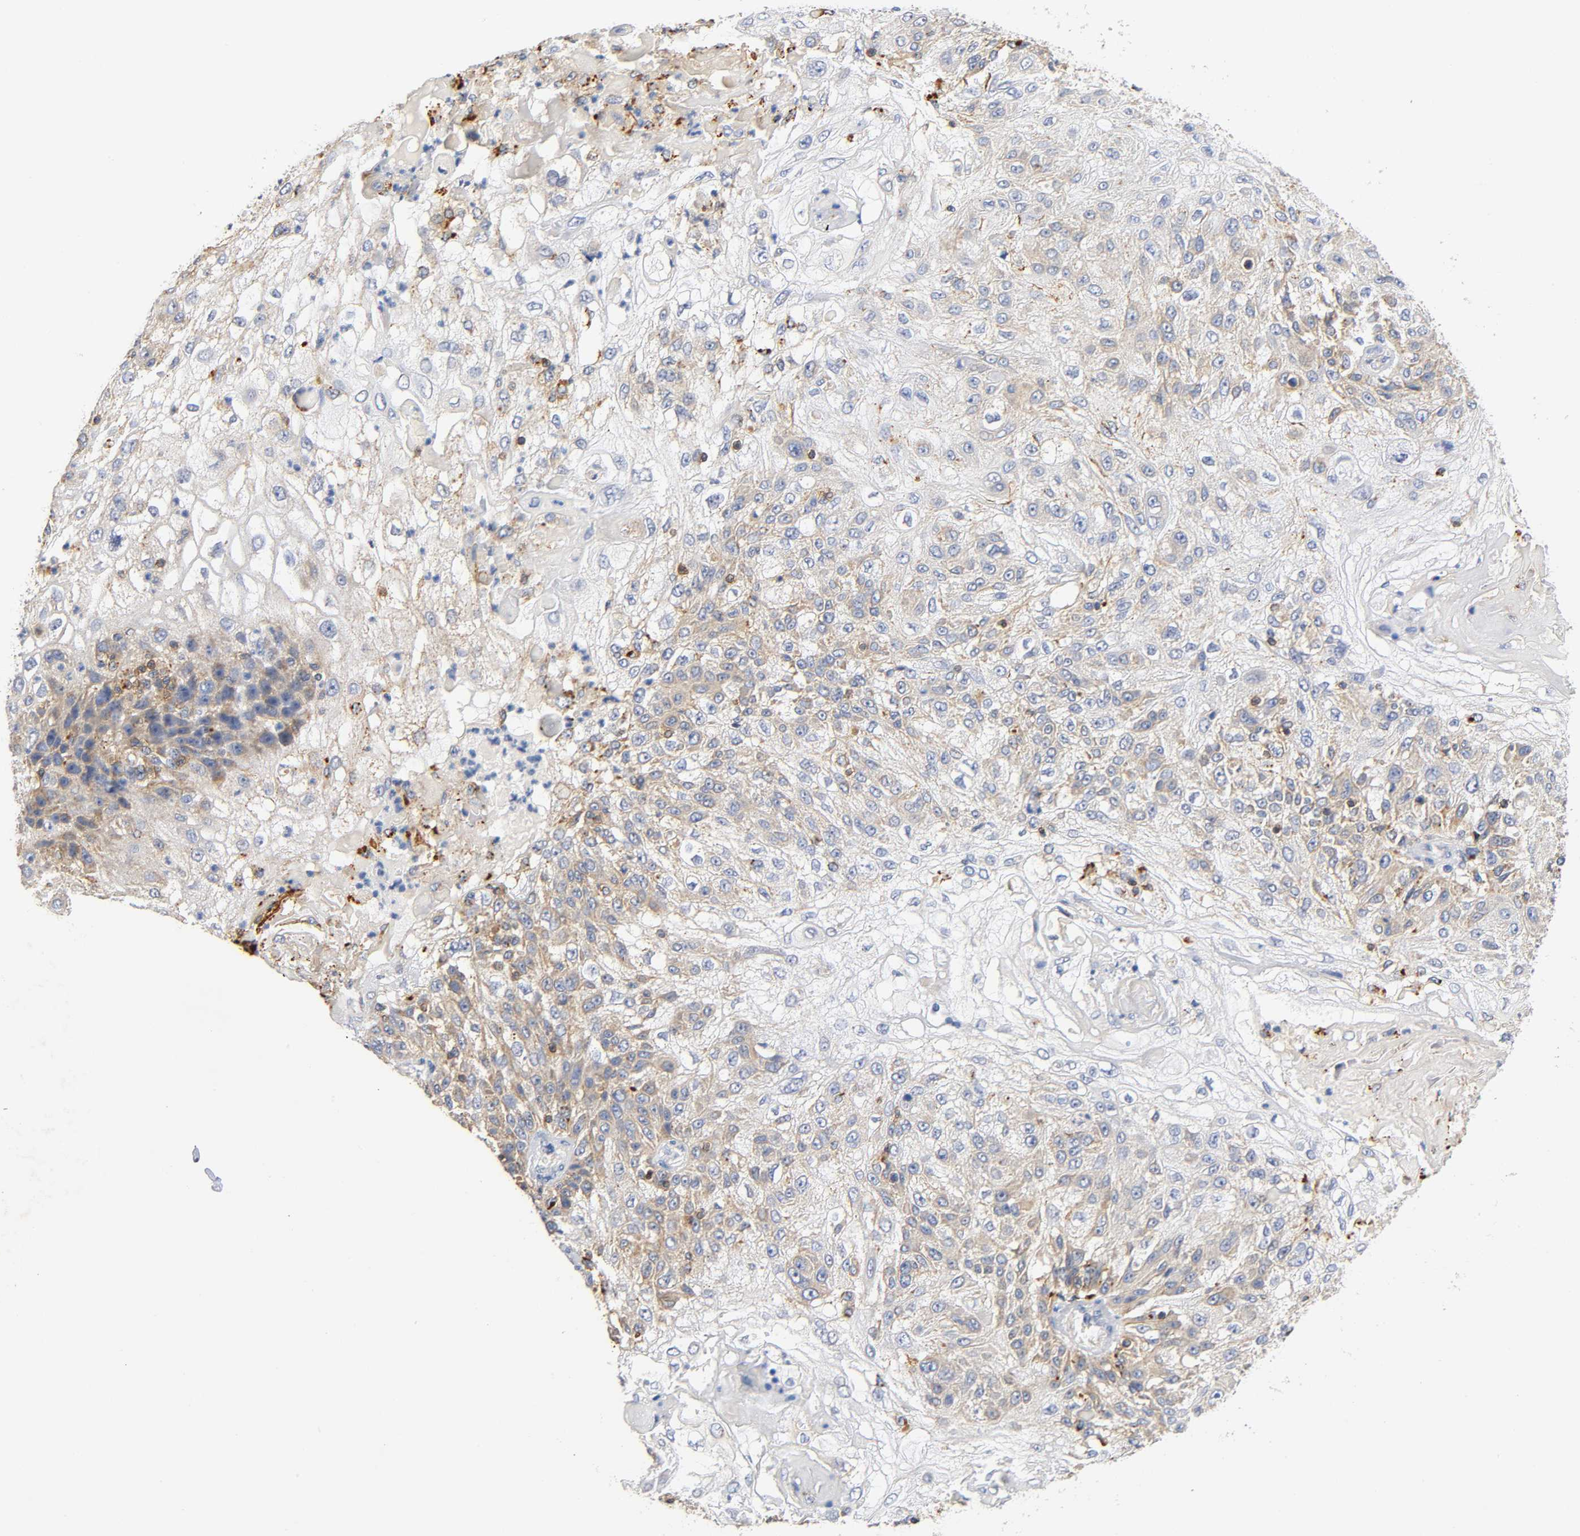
{"staining": {"intensity": "weak", "quantity": "25%-75%", "location": "cytoplasmic/membranous"}, "tissue": "skin cancer", "cell_type": "Tumor cells", "image_type": "cancer", "snomed": [{"axis": "morphology", "description": "Normal tissue, NOS"}, {"axis": "morphology", "description": "Squamous cell carcinoma, NOS"}, {"axis": "topography", "description": "Skin"}], "caption": "This image shows immunohistochemistry staining of squamous cell carcinoma (skin), with low weak cytoplasmic/membranous expression in about 25%-75% of tumor cells.", "gene": "UCKL1", "patient": {"sex": "female", "age": 83}}